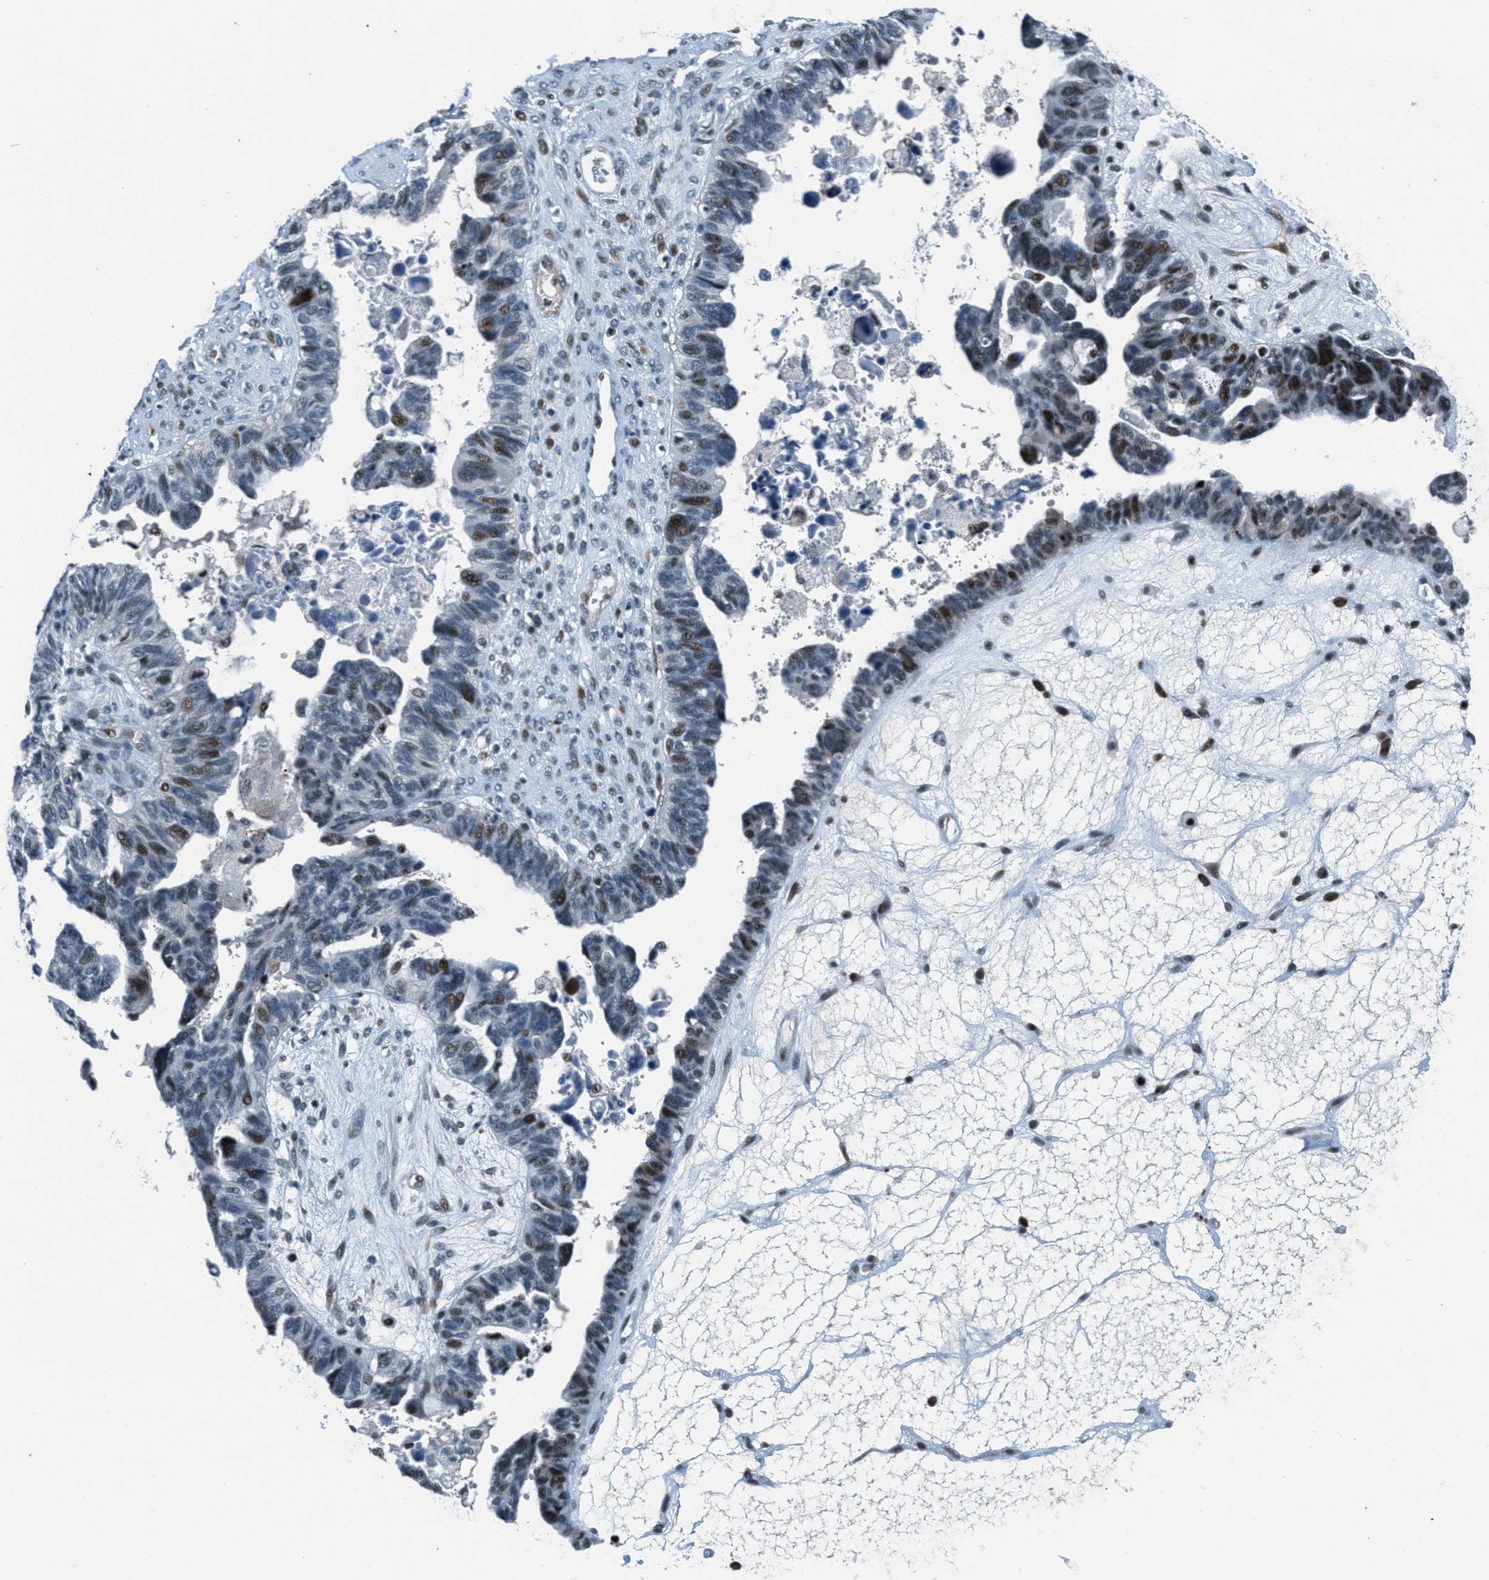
{"staining": {"intensity": "moderate", "quantity": "<25%", "location": "nuclear"}, "tissue": "ovarian cancer", "cell_type": "Tumor cells", "image_type": "cancer", "snomed": [{"axis": "morphology", "description": "Cystadenocarcinoma, serous, NOS"}, {"axis": "topography", "description": "Ovary"}], "caption": "Protein expression by immunohistochemistry (IHC) displays moderate nuclear staining in about <25% of tumor cells in ovarian serous cystadenocarcinoma.", "gene": "ZDHHC23", "patient": {"sex": "female", "age": 79}}